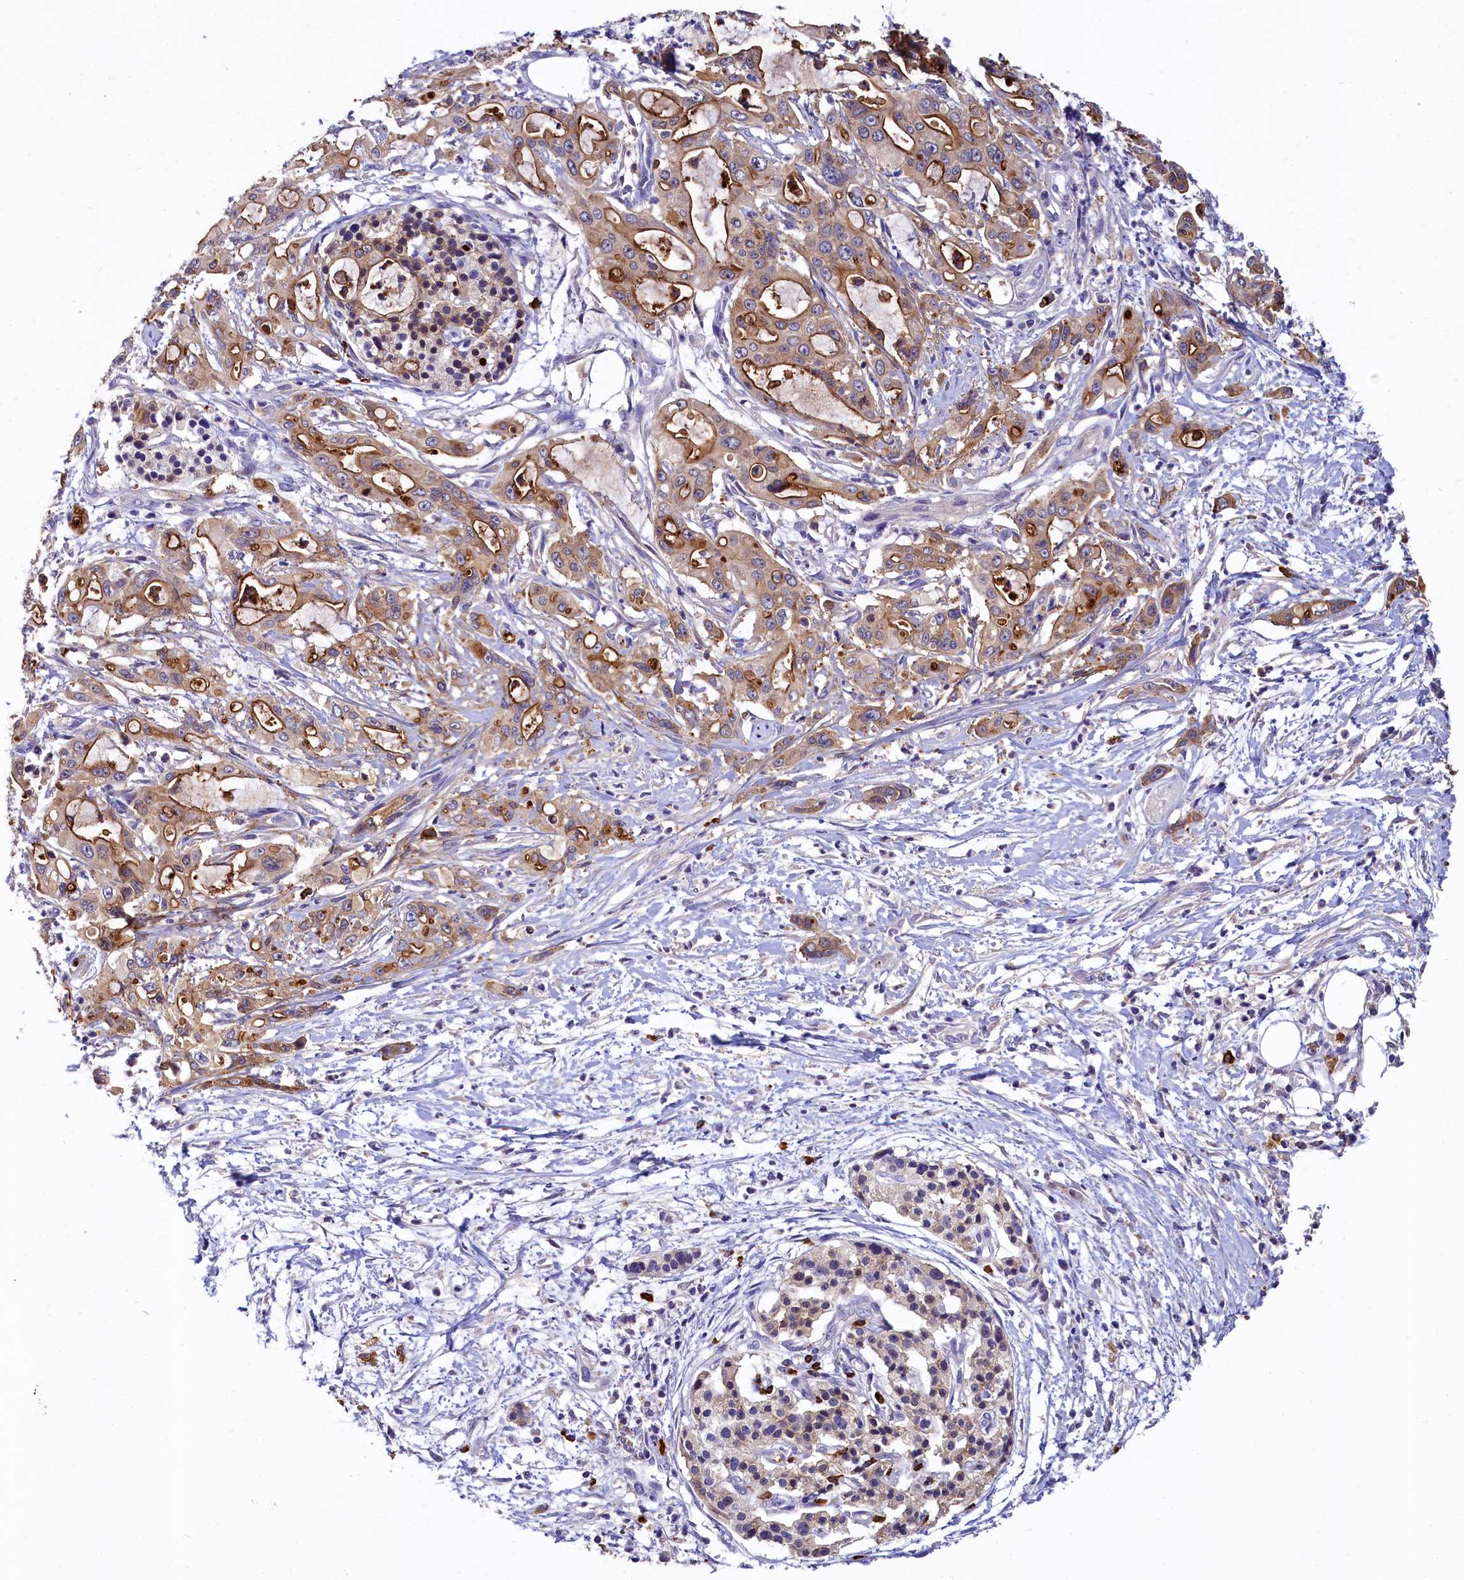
{"staining": {"intensity": "moderate", "quantity": "25%-75%", "location": "cytoplasmic/membranous"}, "tissue": "pancreatic cancer", "cell_type": "Tumor cells", "image_type": "cancer", "snomed": [{"axis": "morphology", "description": "Adenocarcinoma, NOS"}, {"axis": "topography", "description": "Pancreas"}], "caption": "Immunohistochemical staining of pancreatic adenocarcinoma demonstrates moderate cytoplasmic/membranous protein positivity in about 25%-75% of tumor cells.", "gene": "EPS8L2", "patient": {"sex": "male", "age": 68}}